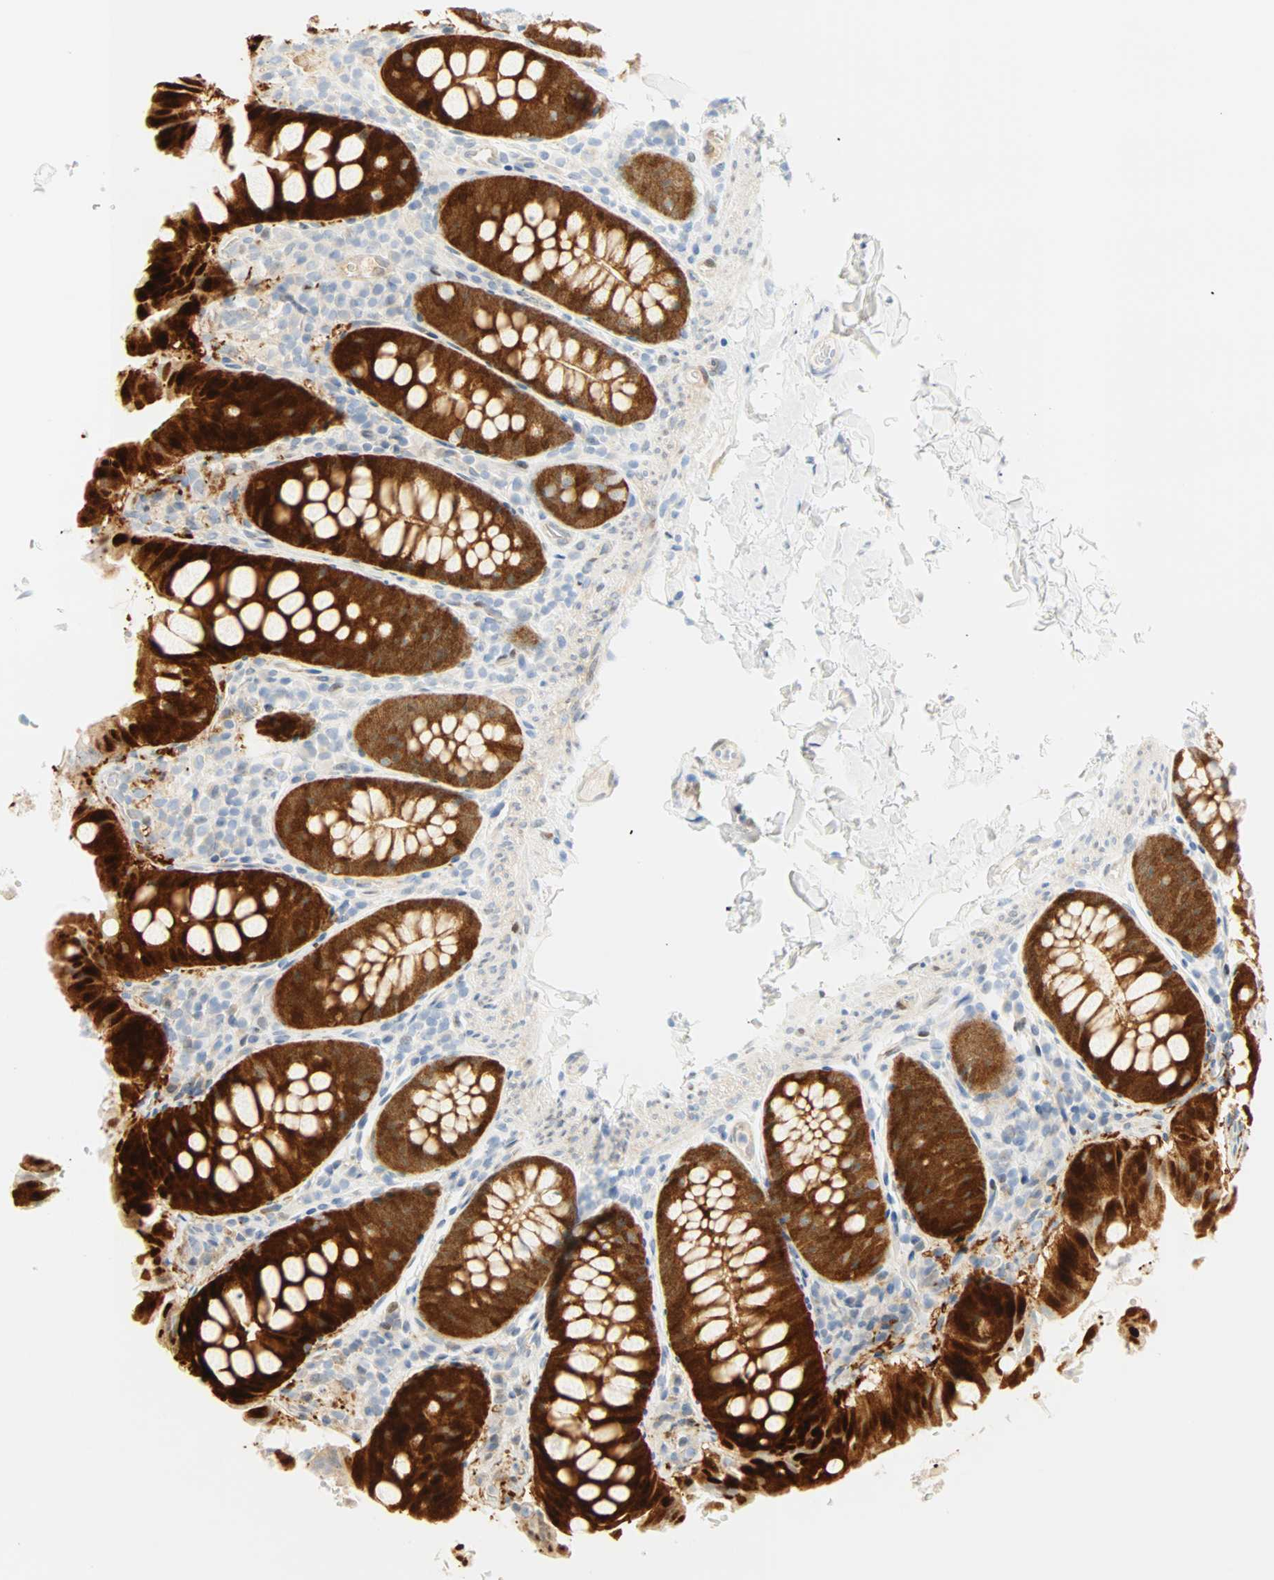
{"staining": {"intensity": "negative", "quantity": "none", "location": "none"}, "tissue": "colon", "cell_type": "Endothelial cells", "image_type": "normal", "snomed": [{"axis": "morphology", "description": "Normal tissue, NOS"}, {"axis": "topography", "description": "Colon"}], "caption": "Normal colon was stained to show a protein in brown. There is no significant staining in endothelial cells.", "gene": "SELENBP1", "patient": {"sex": "female", "age": 61}}